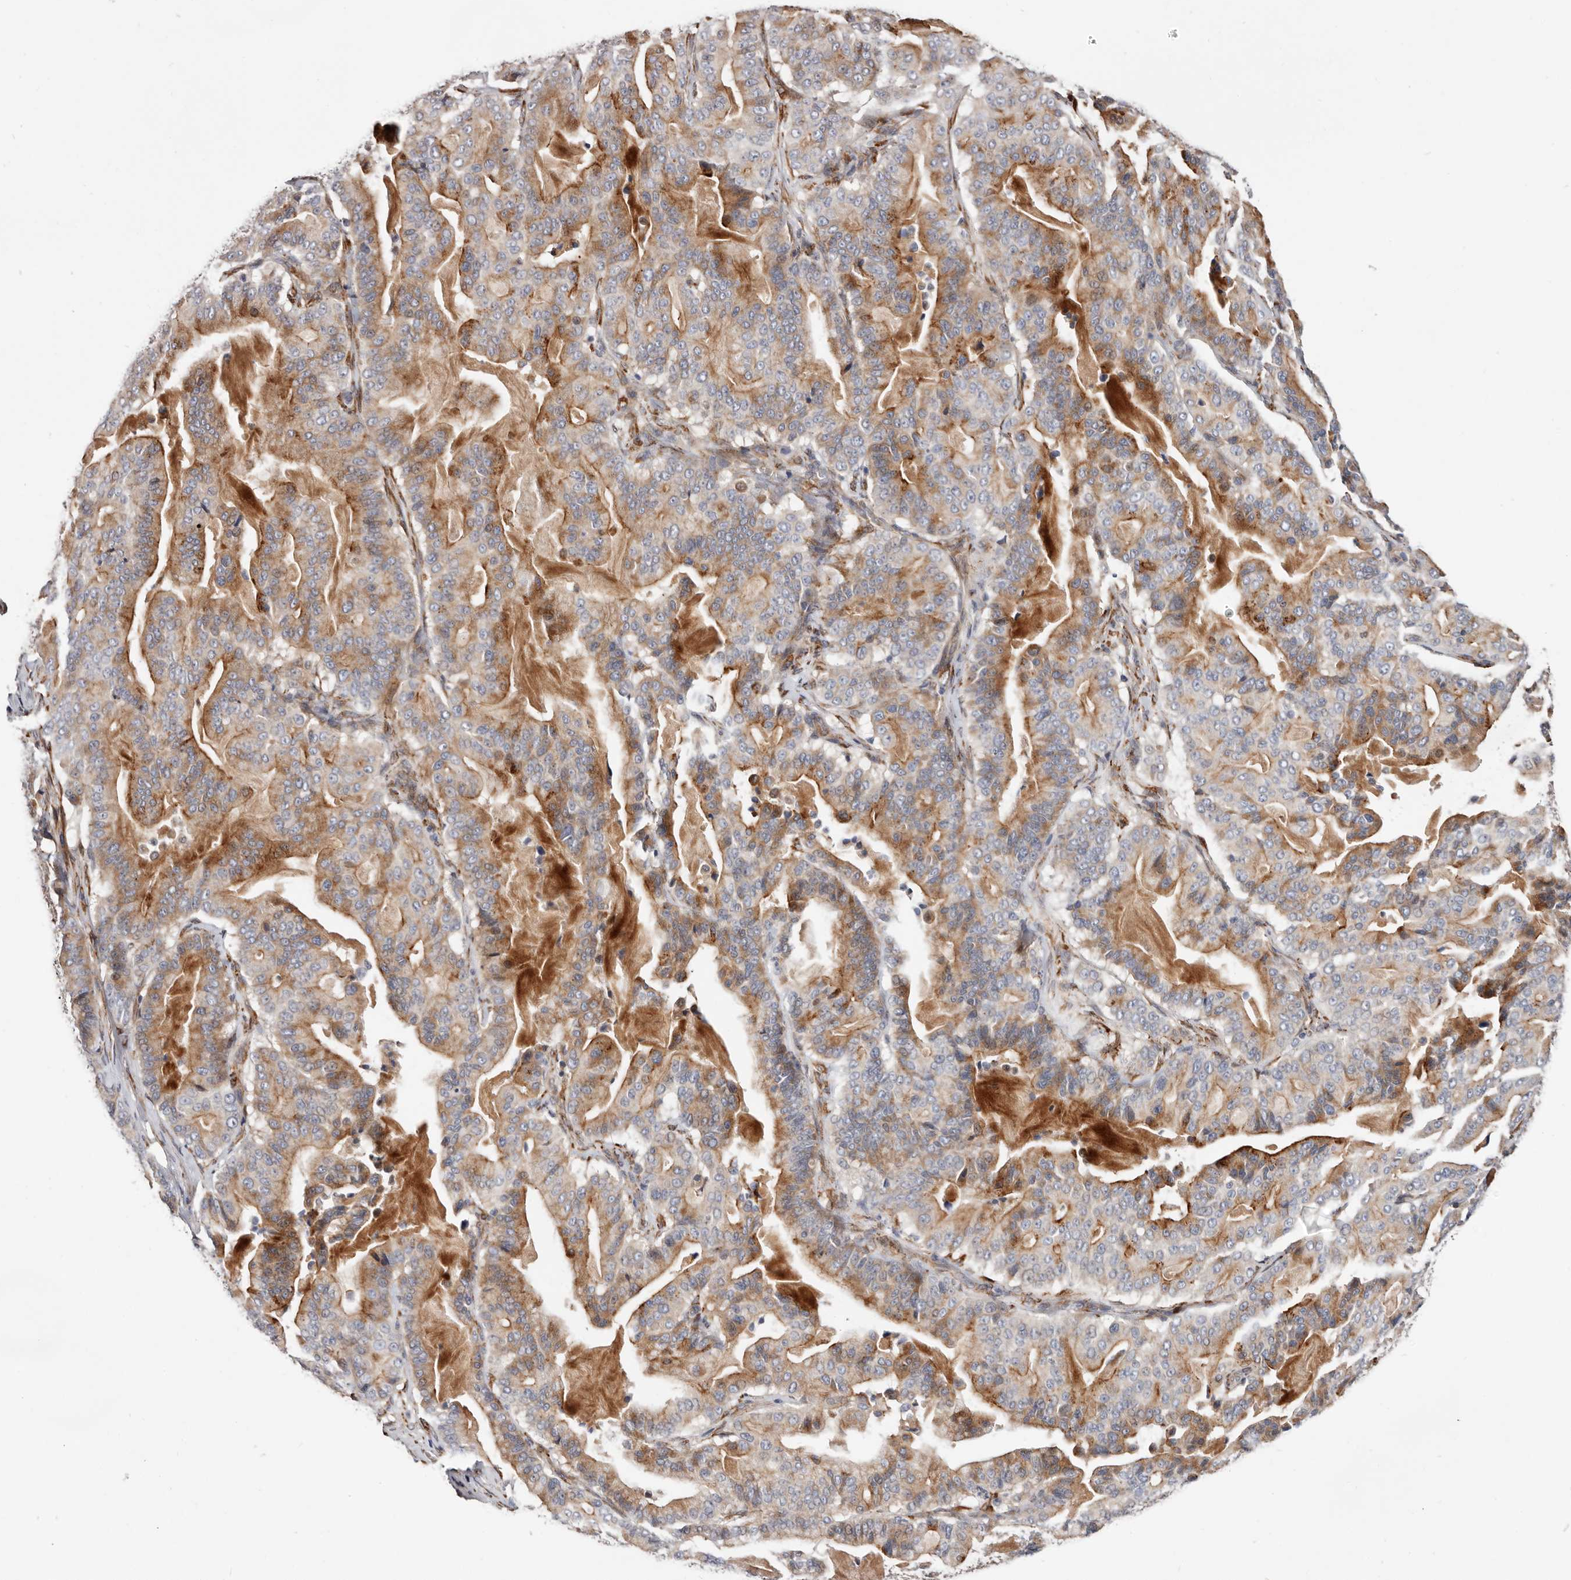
{"staining": {"intensity": "moderate", "quantity": ">75%", "location": "cytoplasmic/membranous"}, "tissue": "pancreatic cancer", "cell_type": "Tumor cells", "image_type": "cancer", "snomed": [{"axis": "morphology", "description": "Adenocarcinoma, NOS"}, {"axis": "topography", "description": "Pancreas"}], "caption": "This micrograph shows pancreatic cancer stained with IHC to label a protein in brown. The cytoplasmic/membranous of tumor cells show moderate positivity for the protein. Nuclei are counter-stained blue.", "gene": "USH1C", "patient": {"sex": "male", "age": 63}}